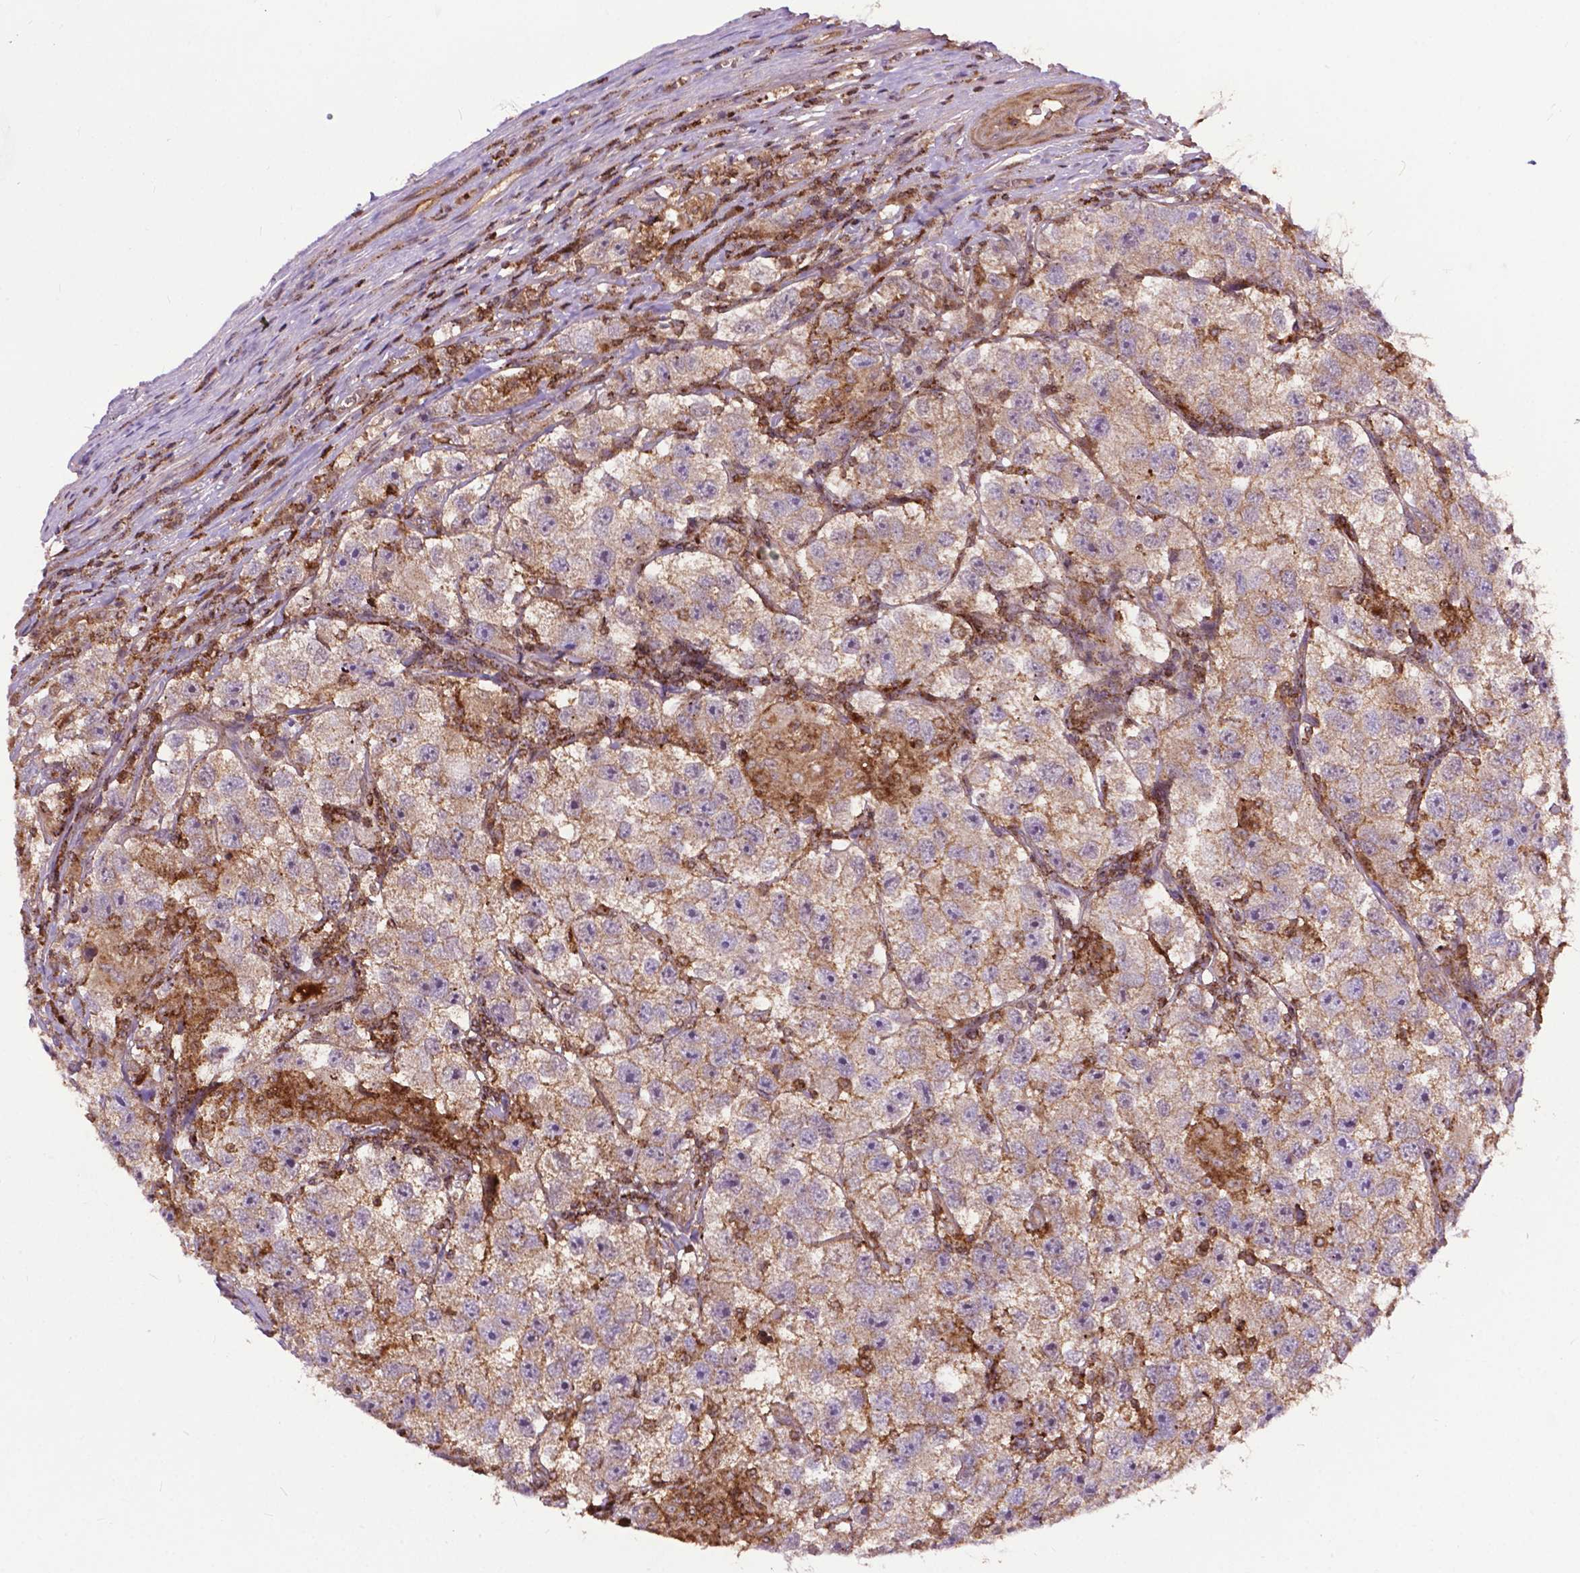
{"staining": {"intensity": "weak", "quantity": ">75%", "location": "cytoplasmic/membranous"}, "tissue": "testis cancer", "cell_type": "Tumor cells", "image_type": "cancer", "snomed": [{"axis": "morphology", "description": "Seminoma, NOS"}, {"axis": "topography", "description": "Testis"}], "caption": "Weak cytoplasmic/membranous staining is present in approximately >75% of tumor cells in testis seminoma.", "gene": "CHMP4A", "patient": {"sex": "male", "age": 26}}